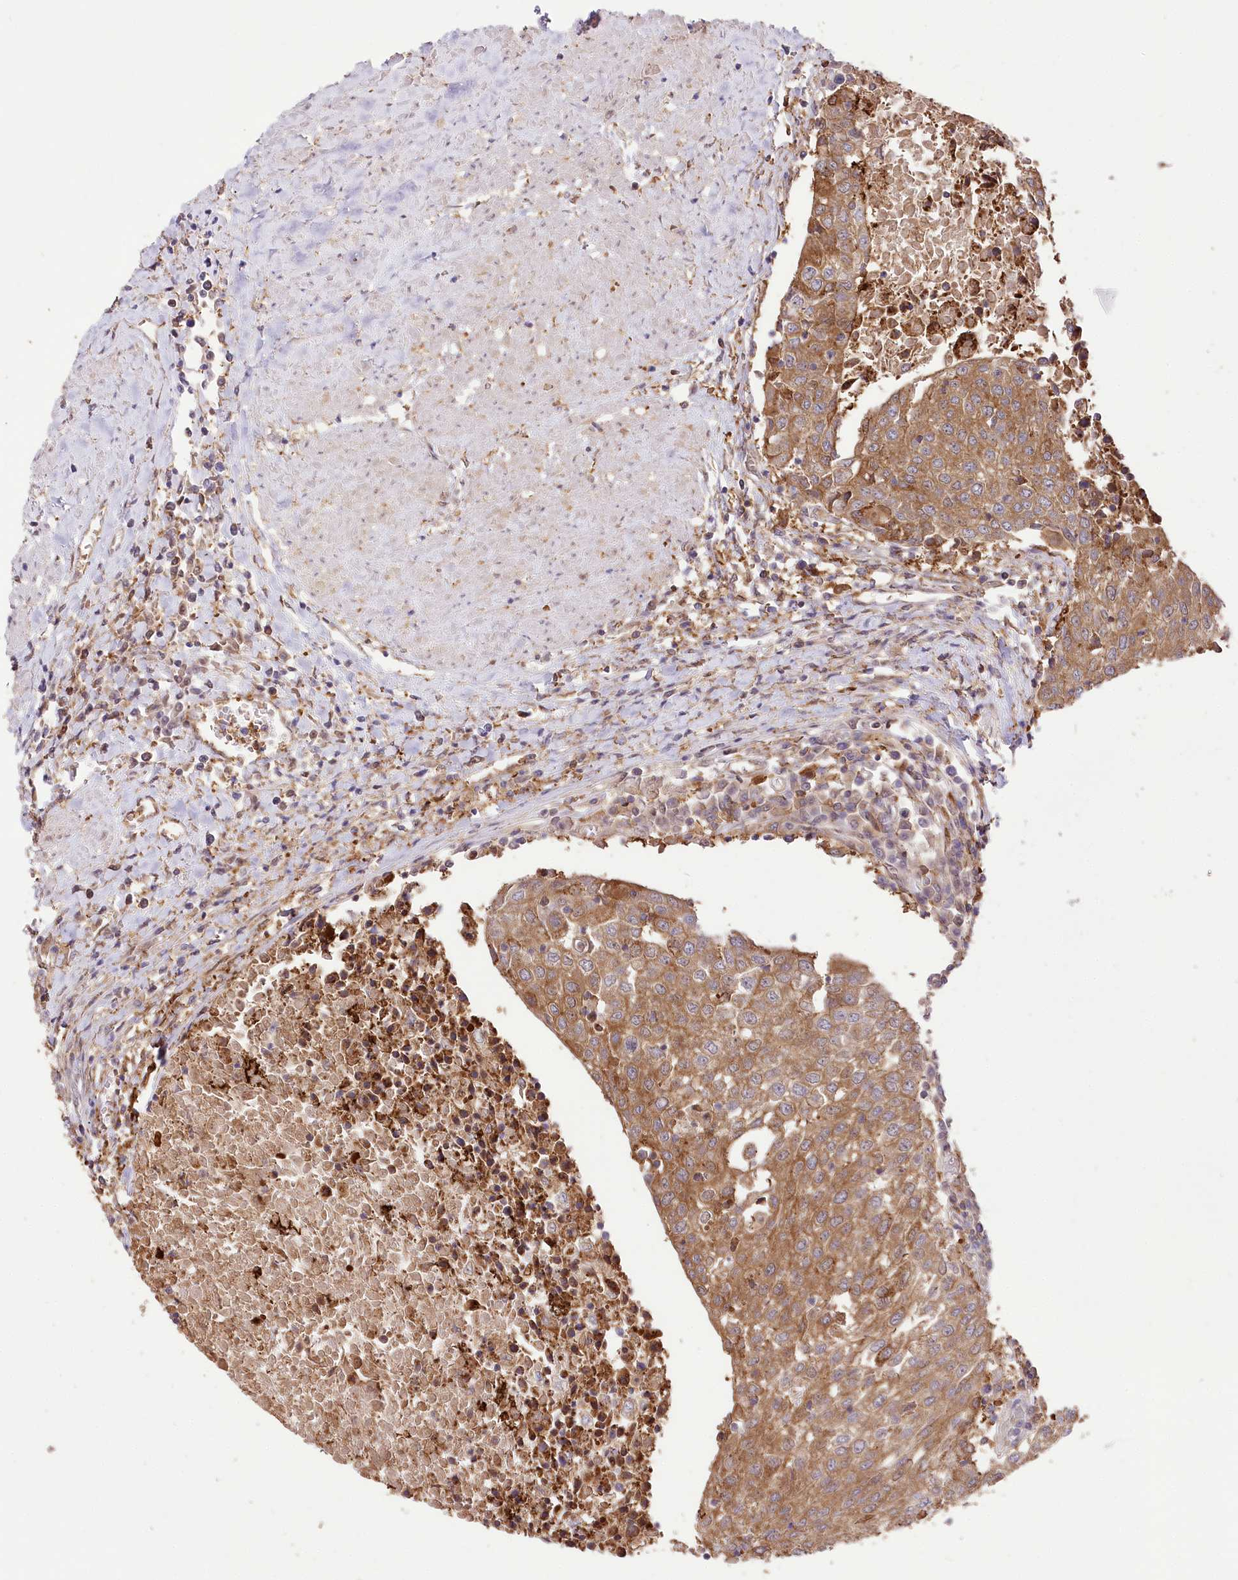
{"staining": {"intensity": "moderate", "quantity": ">75%", "location": "cytoplasmic/membranous"}, "tissue": "urothelial cancer", "cell_type": "Tumor cells", "image_type": "cancer", "snomed": [{"axis": "morphology", "description": "Urothelial carcinoma, High grade"}, {"axis": "topography", "description": "Urinary bladder"}], "caption": "High-power microscopy captured an immunohistochemistry histopathology image of urothelial cancer, revealing moderate cytoplasmic/membranous positivity in approximately >75% of tumor cells. (brown staining indicates protein expression, while blue staining denotes nuclei).", "gene": "UGP2", "patient": {"sex": "female", "age": 85}}